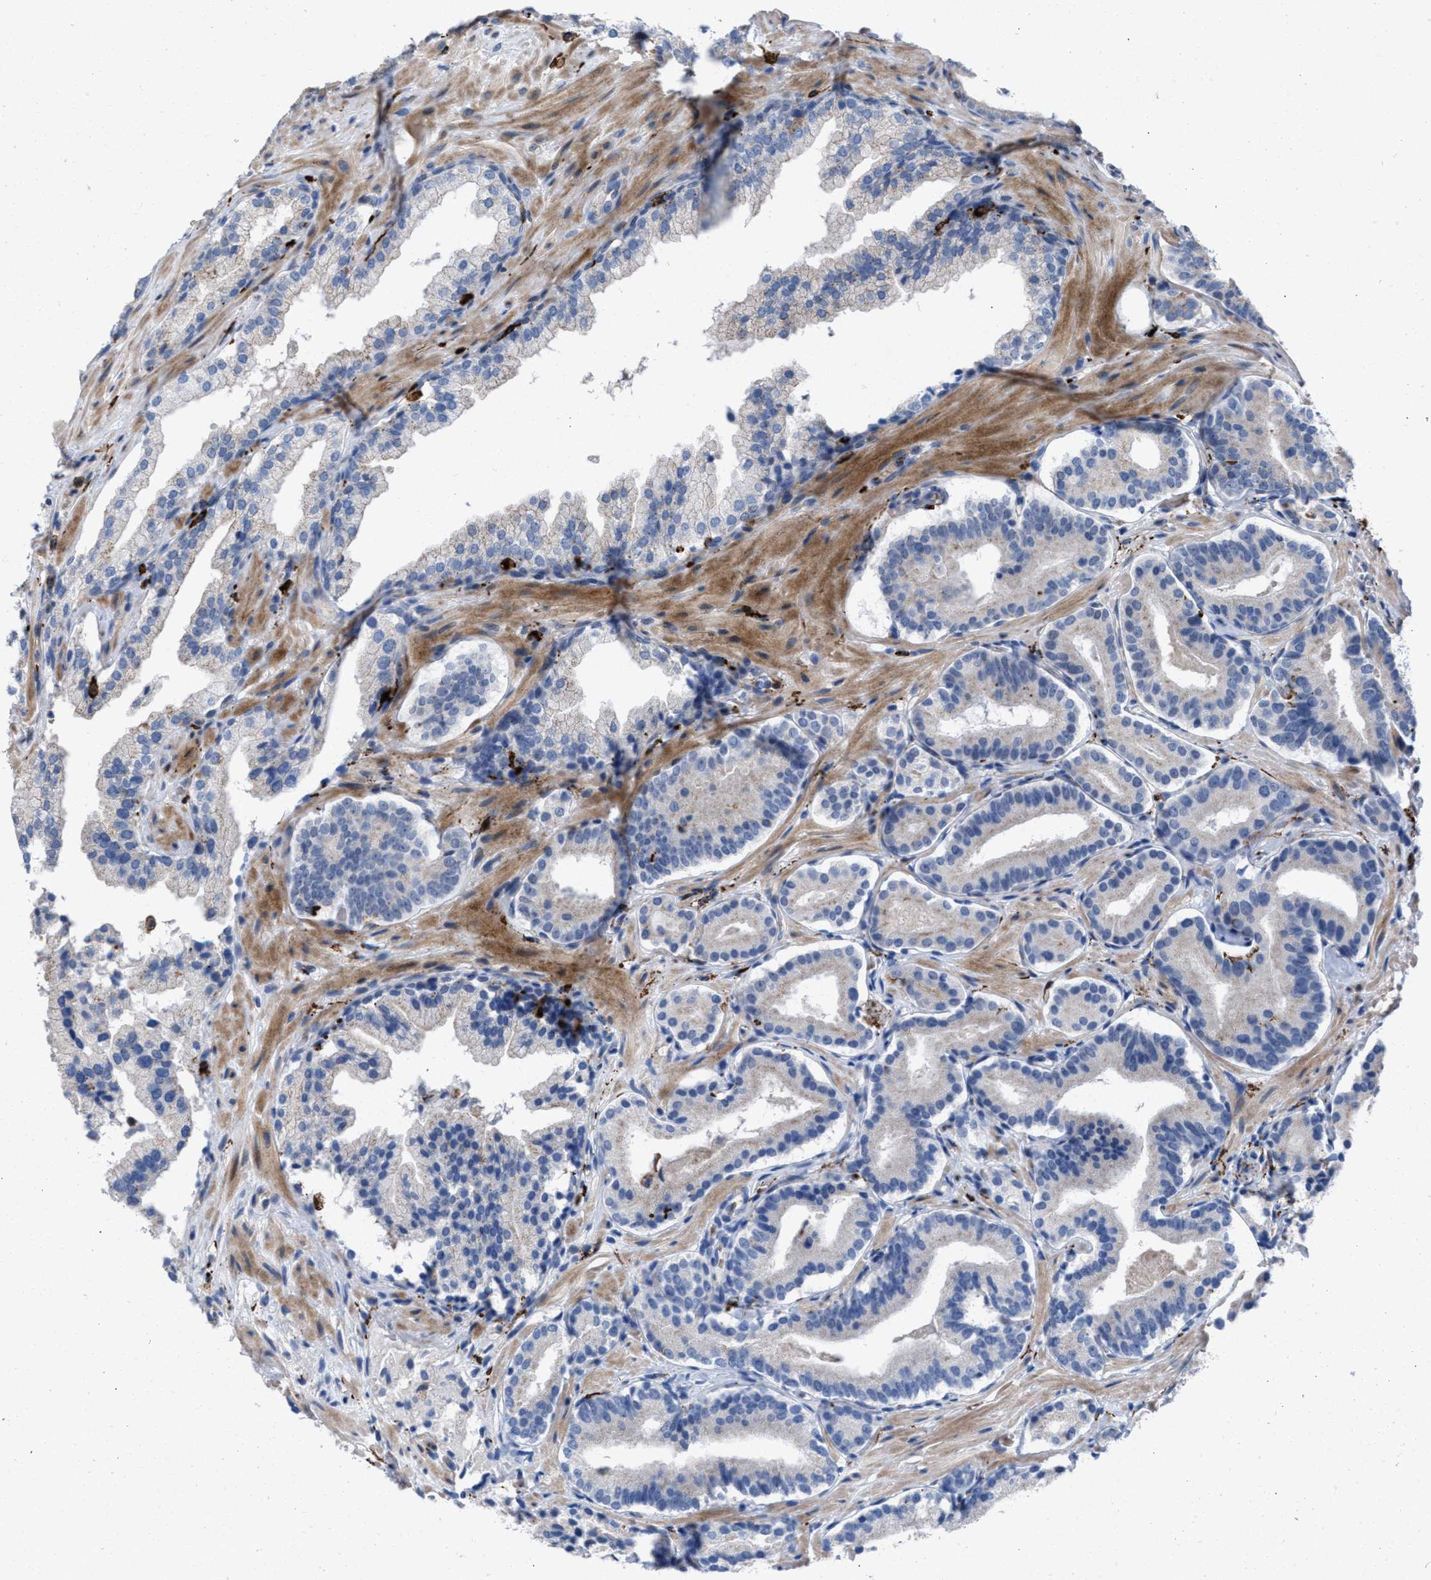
{"staining": {"intensity": "negative", "quantity": "none", "location": "none"}, "tissue": "prostate cancer", "cell_type": "Tumor cells", "image_type": "cancer", "snomed": [{"axis": "morphology", "description": "Adenocarcinoma, Low grade"}, {"axis": "topography", "description": "Prostate"}], "caption": "Adenocarcinoma (low-grade) (prostate) was stained to show a protein in brown. There is no significant positivity in tumor cells. The staining was performed using DAB (3,3'-diaminobenzidine) to visualize the protein expression in brown, while the nuclei were stained in blue with hematoxylin (Magnification: 20x).", "gene": "SLC47A1", "patient": {"sex": "male", "age": 51}}